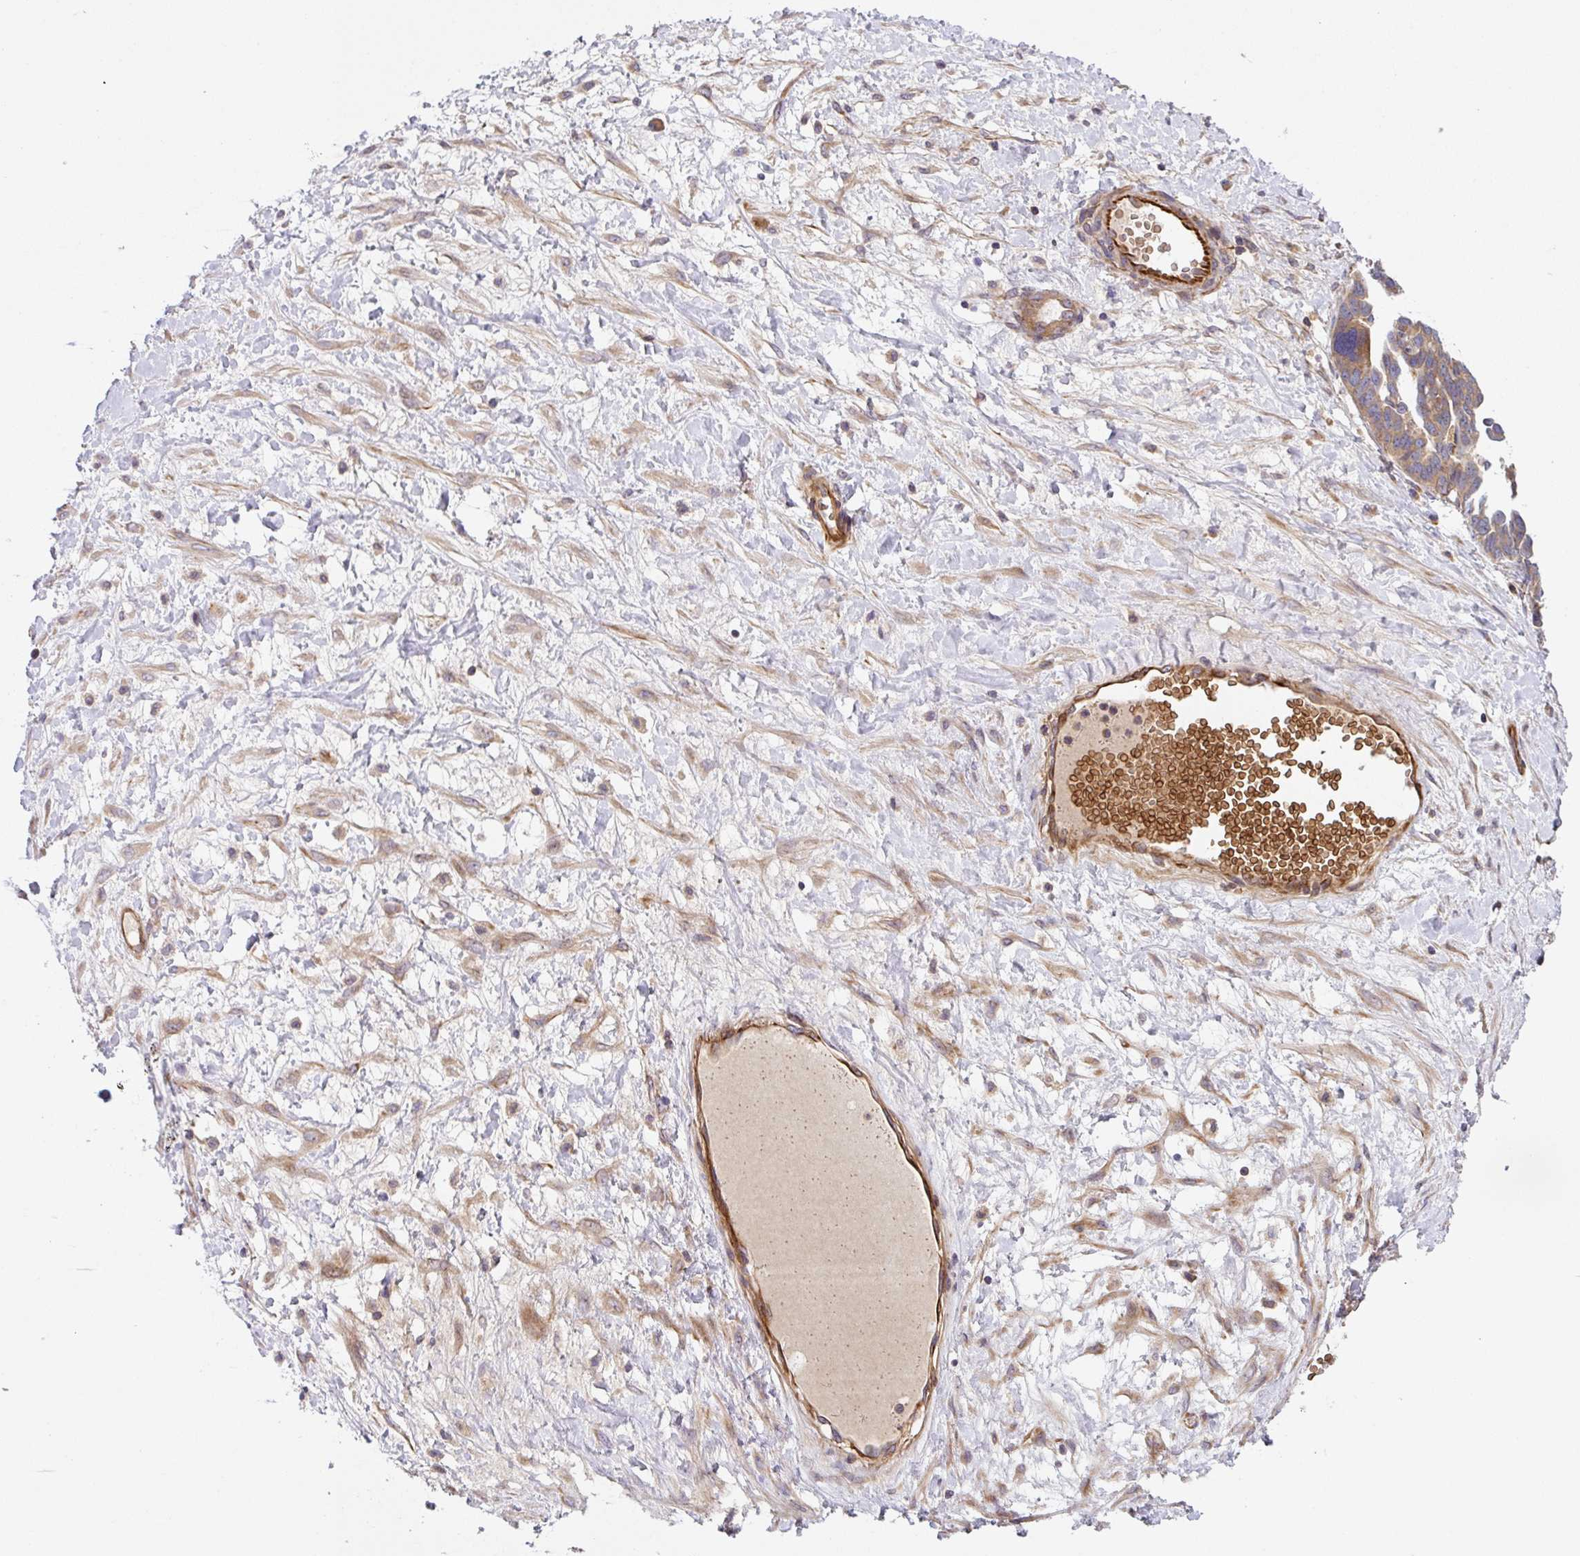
{"staining": {"intensity": "weak", "quantity": ">75%", "location": "cytoplasmic/membranous"}, "tissue": "ovarian cancer", "cell_type": "Tumor cells", "image_type": "cancer", "snomed": [{"axis": "morphology", "description": "Cystadenocarcinoma, serous, NOS"}, {"axis": "topography", "description": "Ovary"}], "caption": "IHC staining of ovarian serous cystadenocarcinoma, which reveals low levels of weak cytoplasmic/membranous positivity in about >75% of tumor cells indicating weak cytoplasmic/membranous protein staining. The staining was performed using DAB (brown) for protein detection and nuclei were counterstained in hematoxylin (blue).", "gene": "APOBEC3D", "patient": {"sex": "female", "age": 54}}